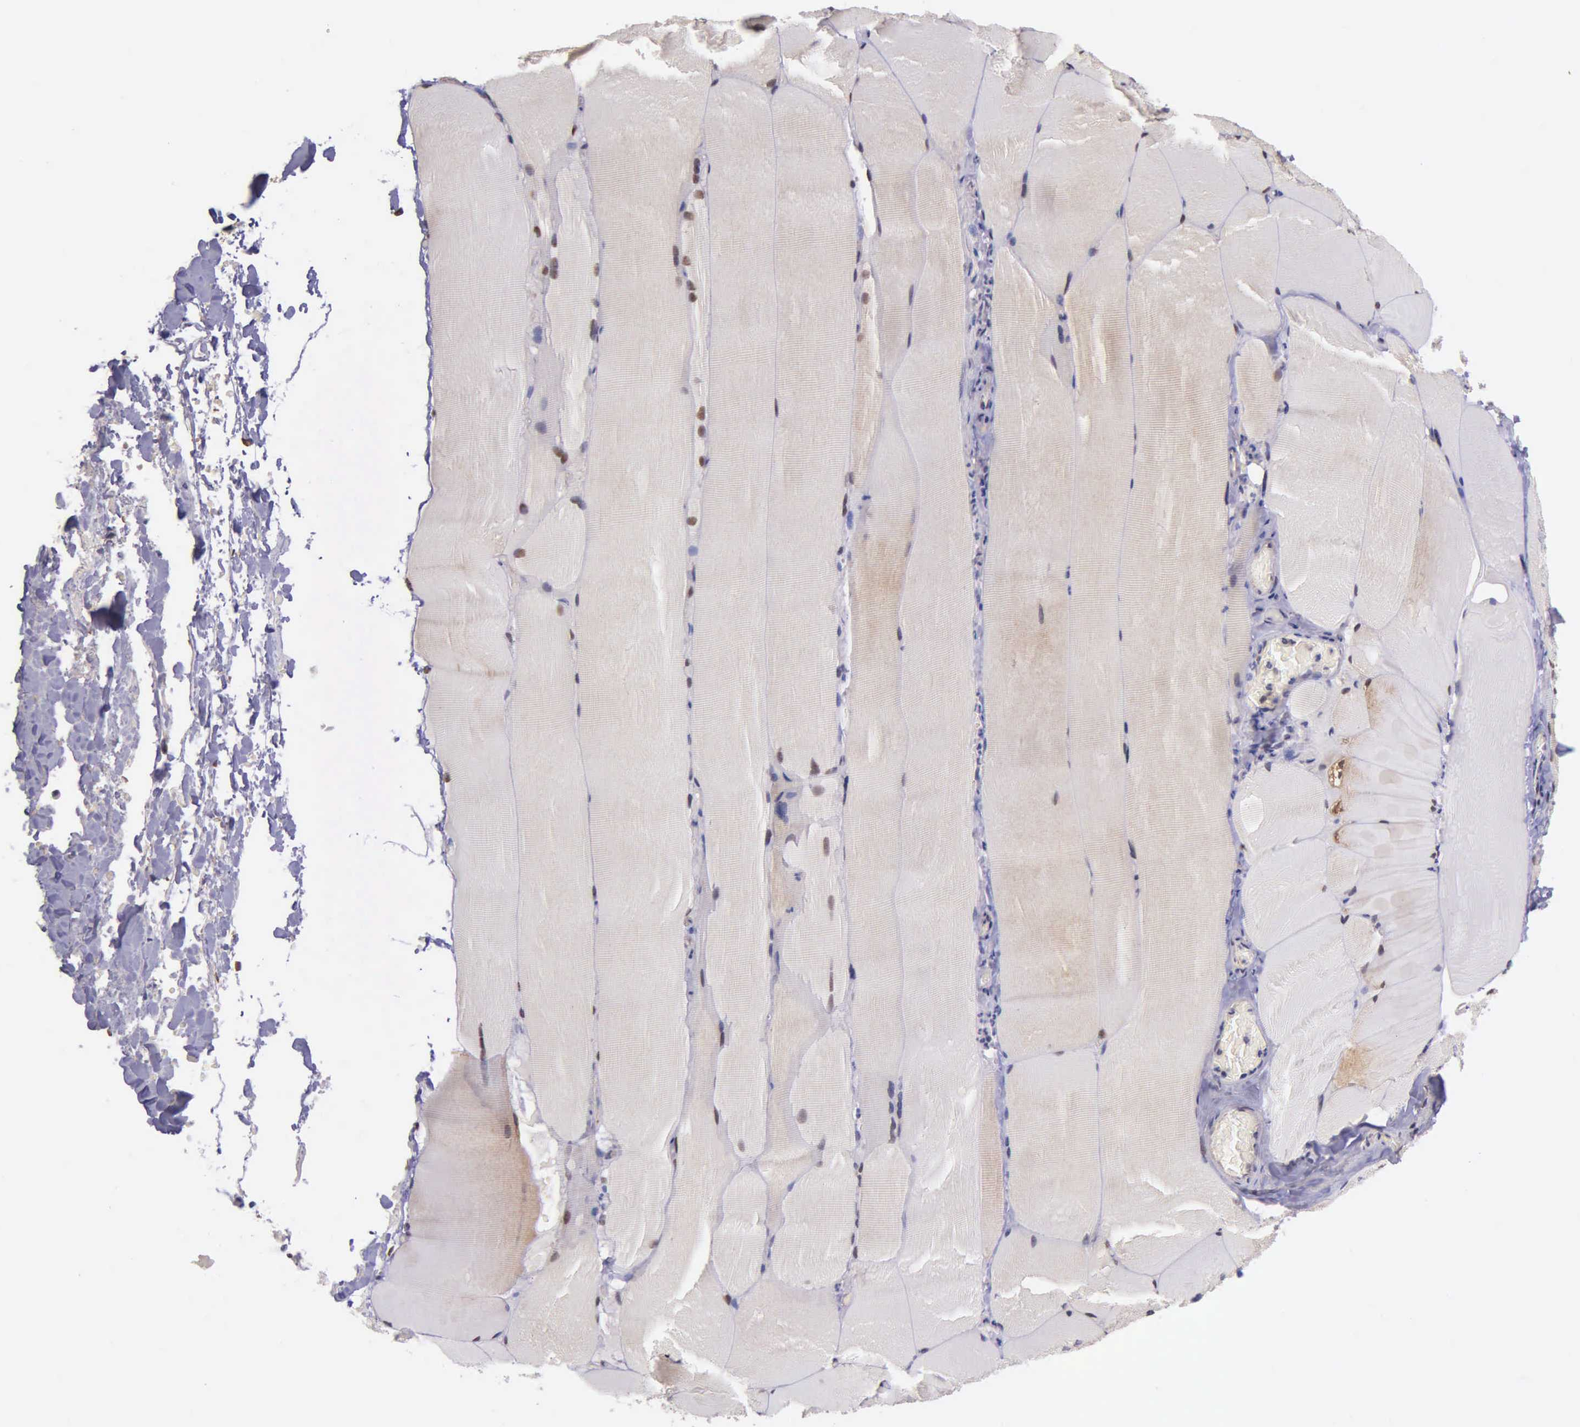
{"staining": {"intensity": "negative", "quantity": "none", "location": "none"}, "tissue": "skeletal muscle", "cell_type": "Myocytes", "image_type": "normal", "snomed": [{"axis": "morphology", "description": "Normal tissue, NOS"}, {"axis": "topography", "description": "Skeletal muscle"}], "caption": "This is an immunohistochemistry (IHC) image of unremarkable human skeletal muscle. There is no positivity in myocytes.", "gene": "PSMC1", "patient": {"sex": "male", "age": 71}}